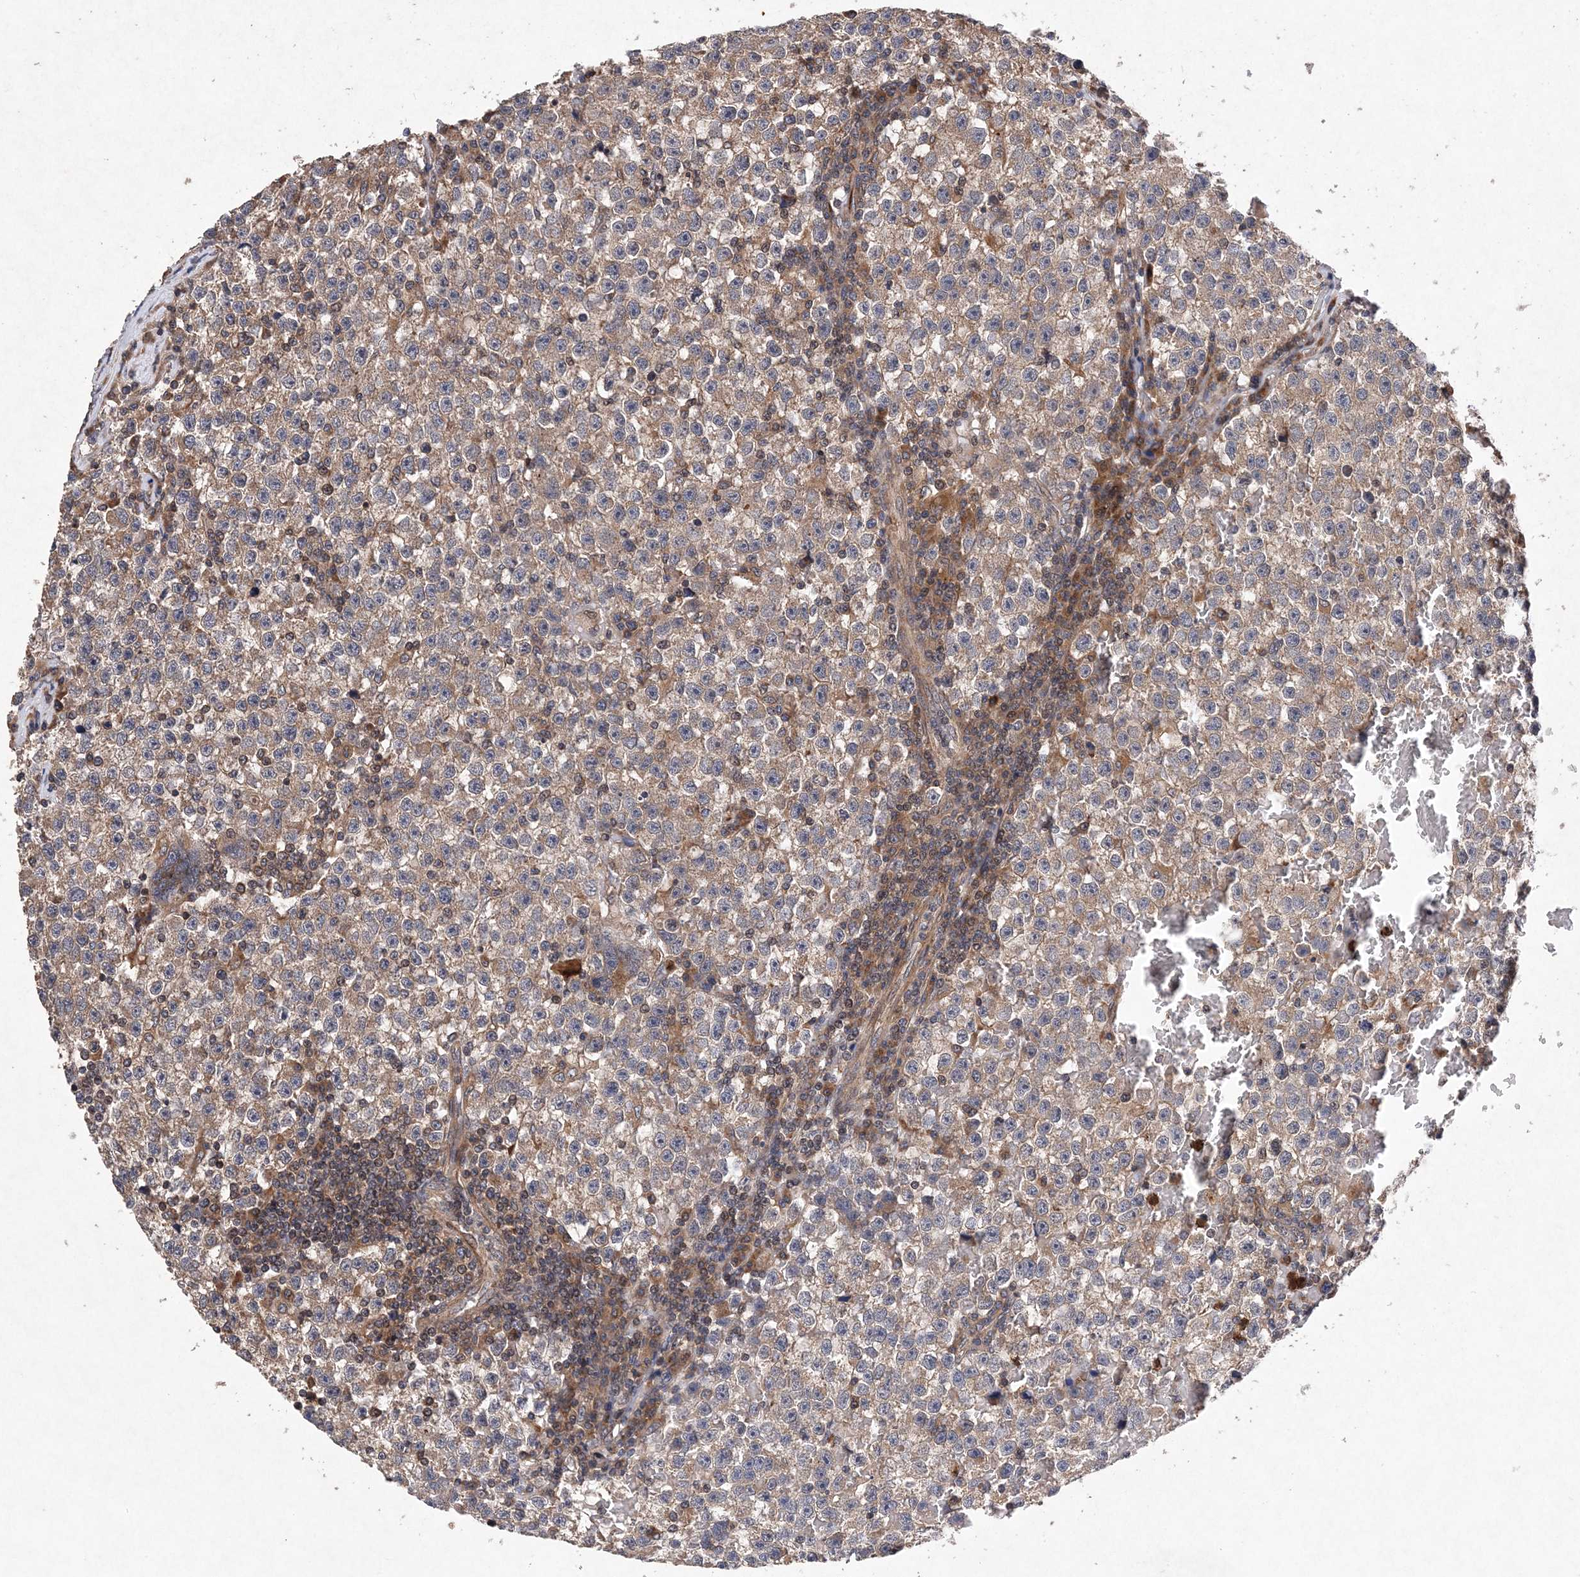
{"staining": {"intensity": "weak", "quantity": ">75%", "location": "cytoplasmic/membranous"}, "tissue": "testis cancer", "cell_type": "Tumor cells", "image_type": "cancer", "snomed": [{"axis": "morphology", "description": "Seminoma, NOS"}, {"axis": "topography", "description": "Testis"}], "caption": "Immunohistochemistry (IHC) (DAB (3,3'-diaminobenzidine)) staining of human seminoma (testis) displays weak cytoplasmic/membranous protein positivity in about >75% of tumor cells. The staining is performed using DAB (3,3'-diaminobenzidine) brown chromogen to label protein expression. The nuclei are counter-stained blue using hematoxylin.", "gene": "PROSER1", "patient": {"sex": "male", "age": 22}}